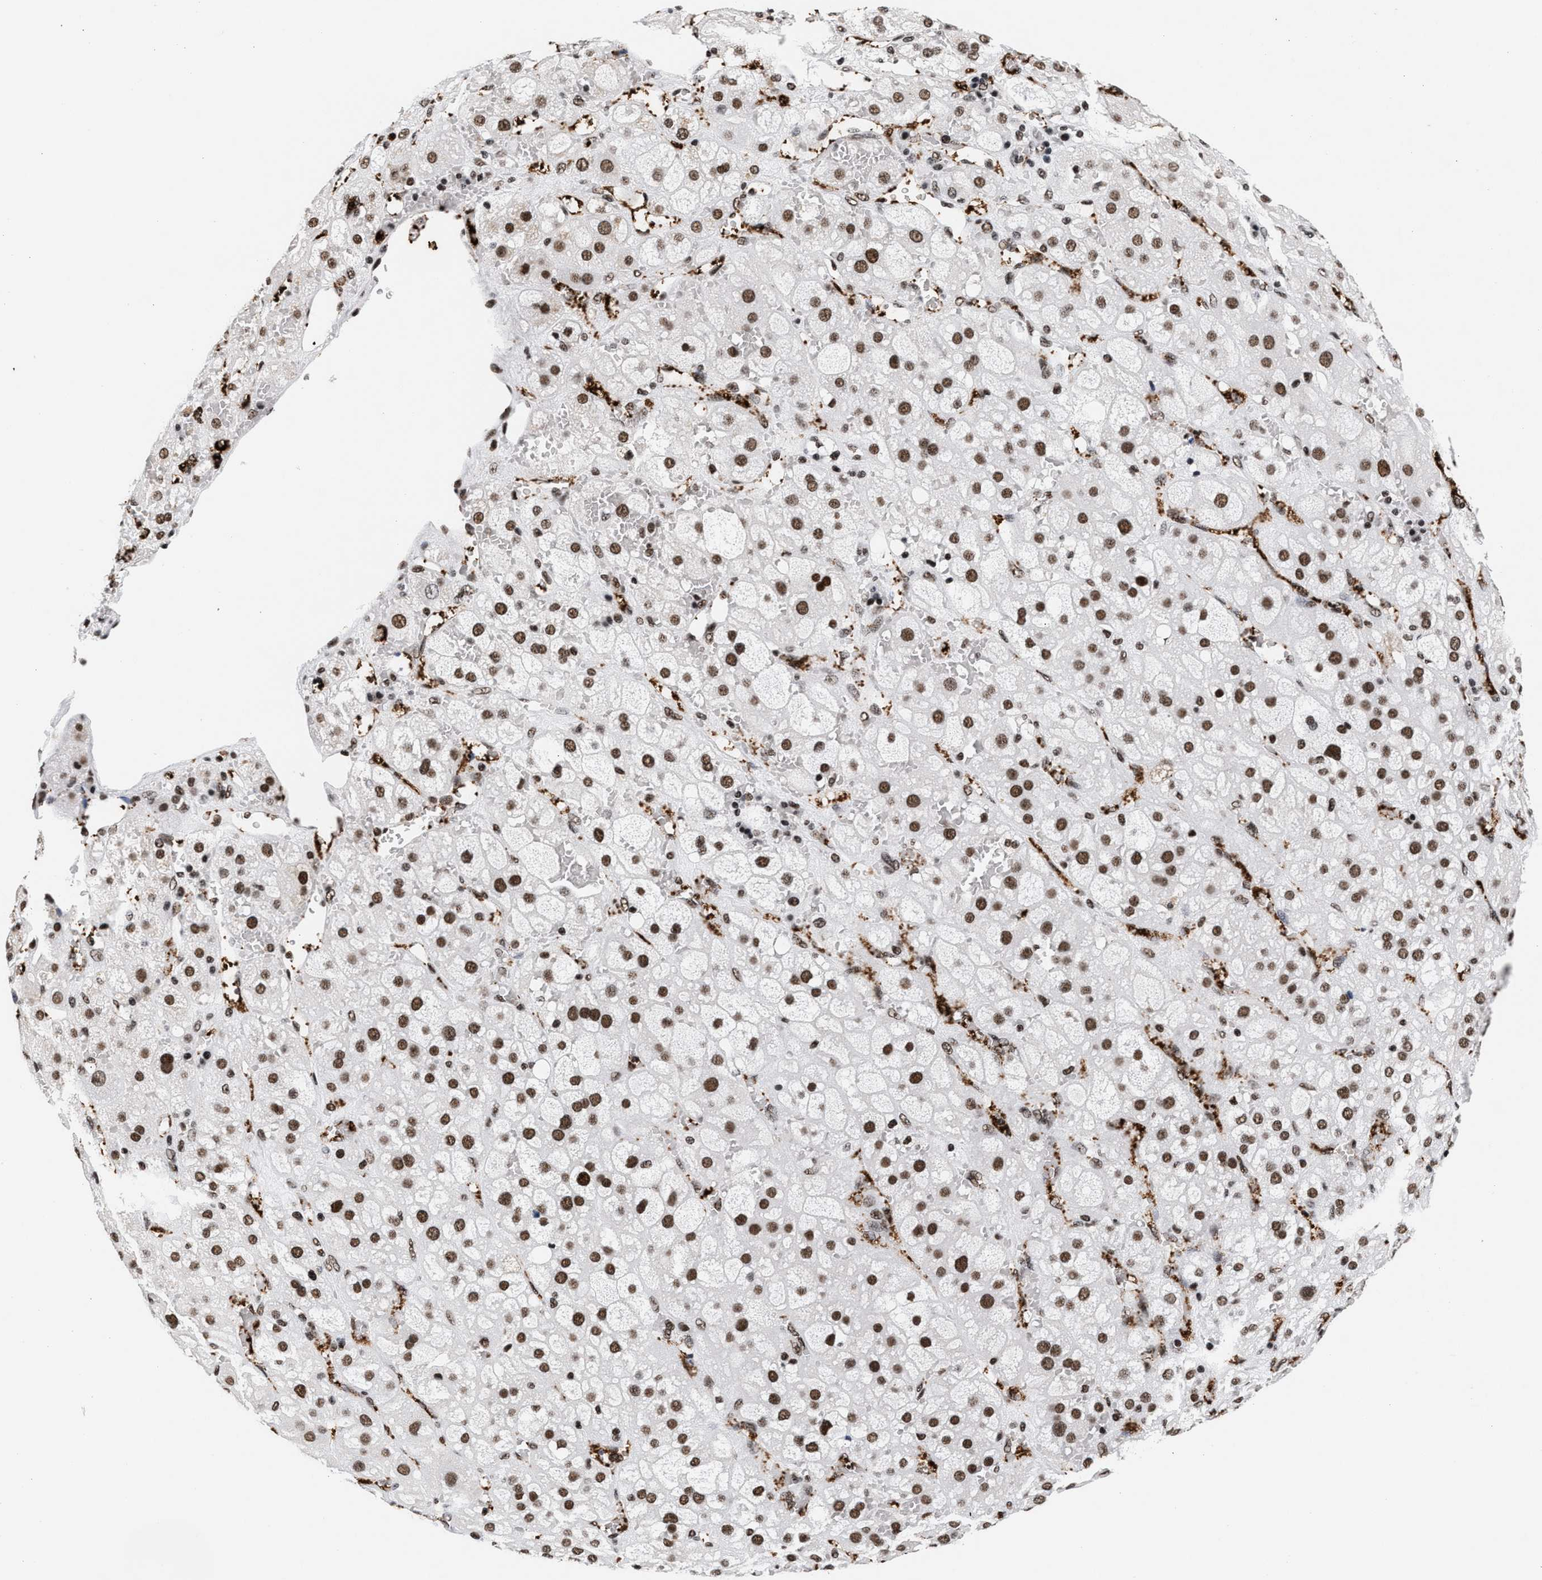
{"staining": {"intensity": "strong", "quantity": ">75%", "location": "nuclear"}, "tissue": "adrenal gland", "cell_type": "Glandular cells", "image_type": "normal", "snomed": [{"axis": "morphology", "description": "Normal tissue, NOS"}, {"axis": "topography", "description": "Adrenal gland"}], "caption": "Immunohistochemical staining of unremarkable human adrenal gland exhibits strong nuclear protein positivity in about >75% of glandular cells. (DAB (3,3'-diaminobenzidine) IHC with brightfield microscopy, high magnification).", "gene": "RAD21", "patient": {"sex": "female", "age": 47}}